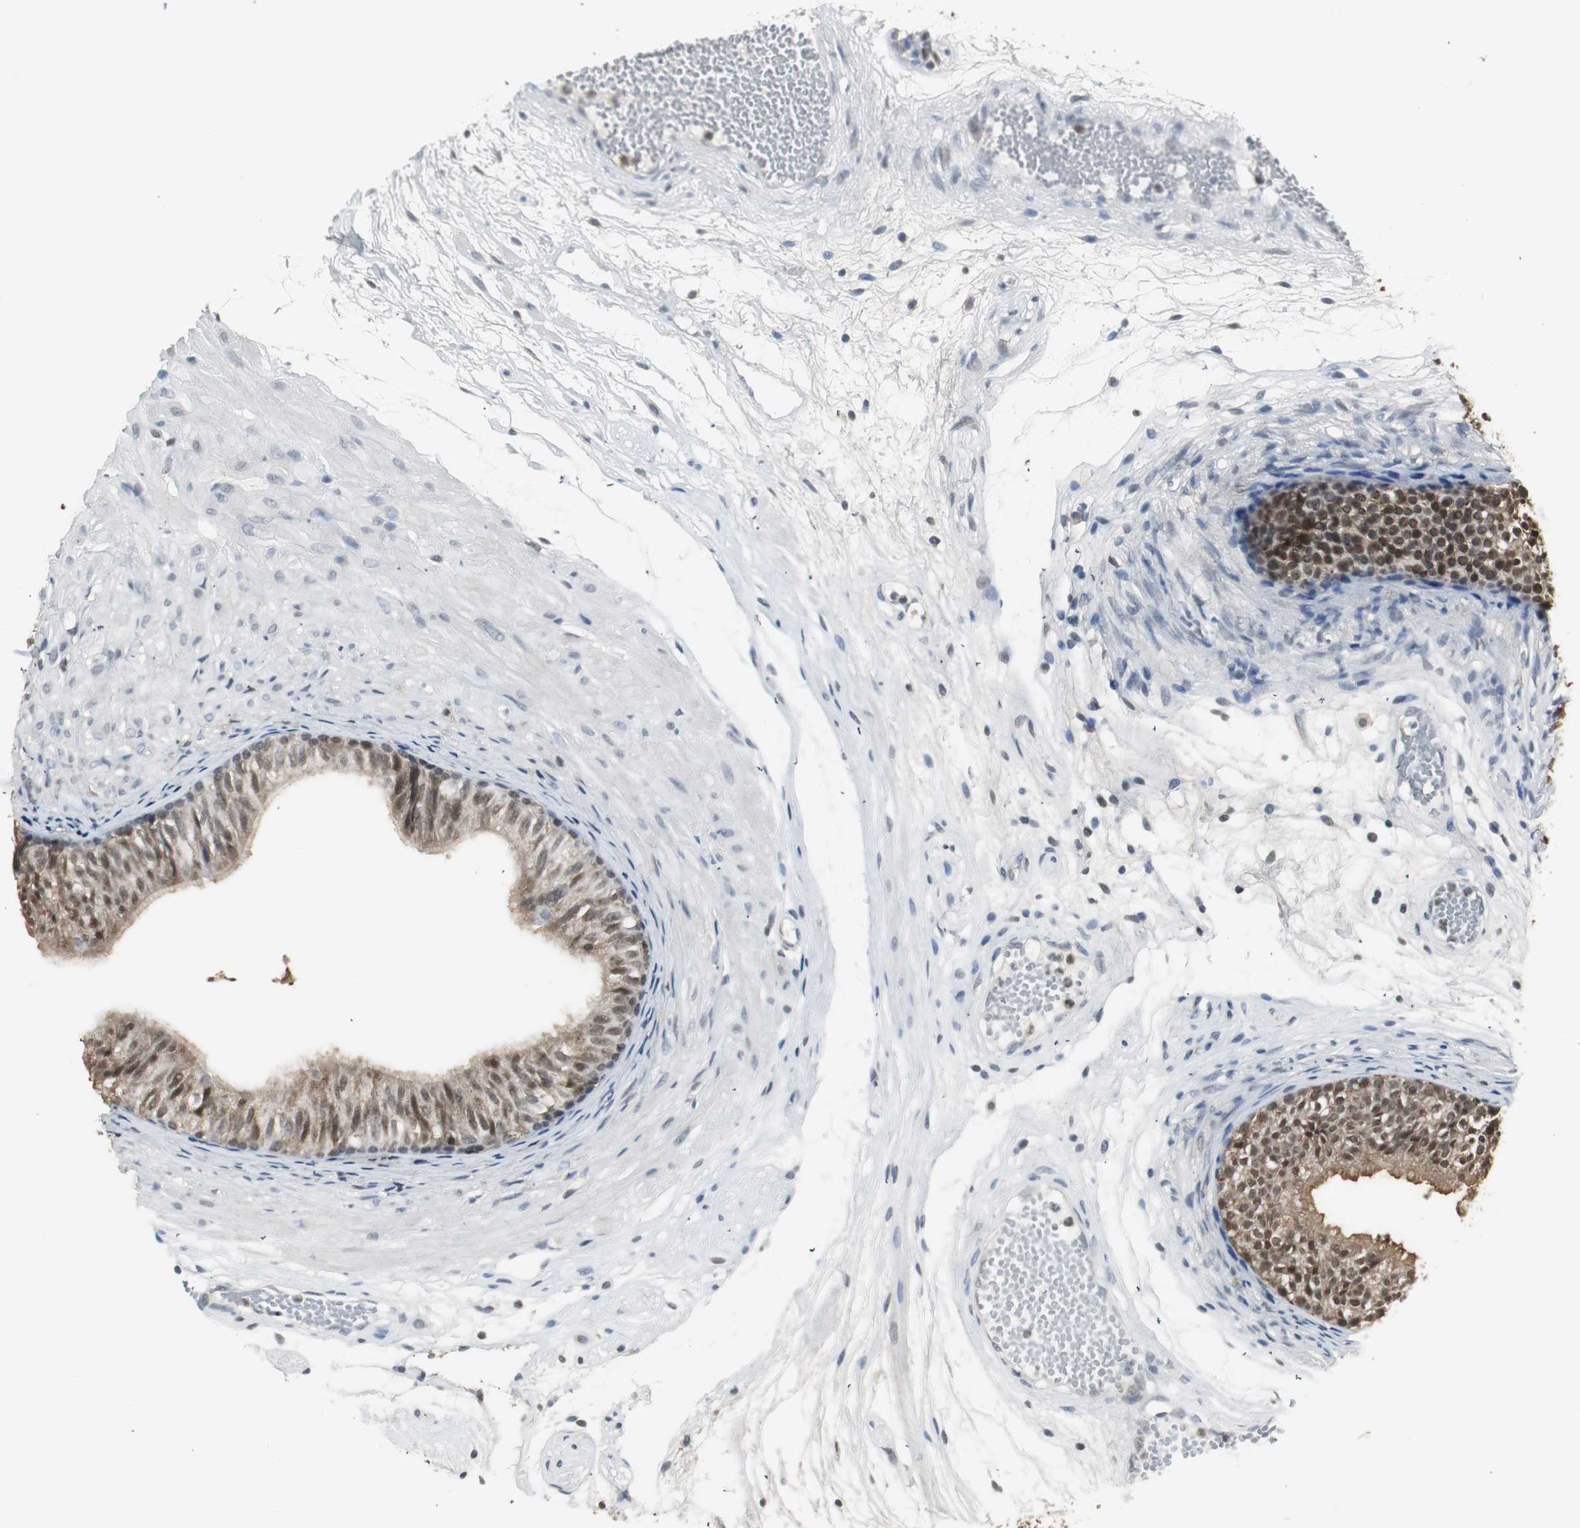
{"staining": {"intensity": "strong", "quantity": ">75%", "location": "cytoplasmic/membranous,nuclear"}, "tissue": "epididymis", "cell_type": "Glandular cells", "image_type": "normal", "snomed": [{"axis": "morphology", "description": "Normal tissue, NOS"}, {"axis": "morphology", "description": "Atrophy, NOS"}, {"axis": "topography", "description": "Testis"}, {"axis": "topography", "description": "Epididymis"}], "caption": "Protein staining exhibits strong cytoplasmic/membranous,nuclear positivity in approximately >75% of glandular cells in normal epididymis.", "gene": "PLIN3", "patient": {"sex": "male", "age": 18}}